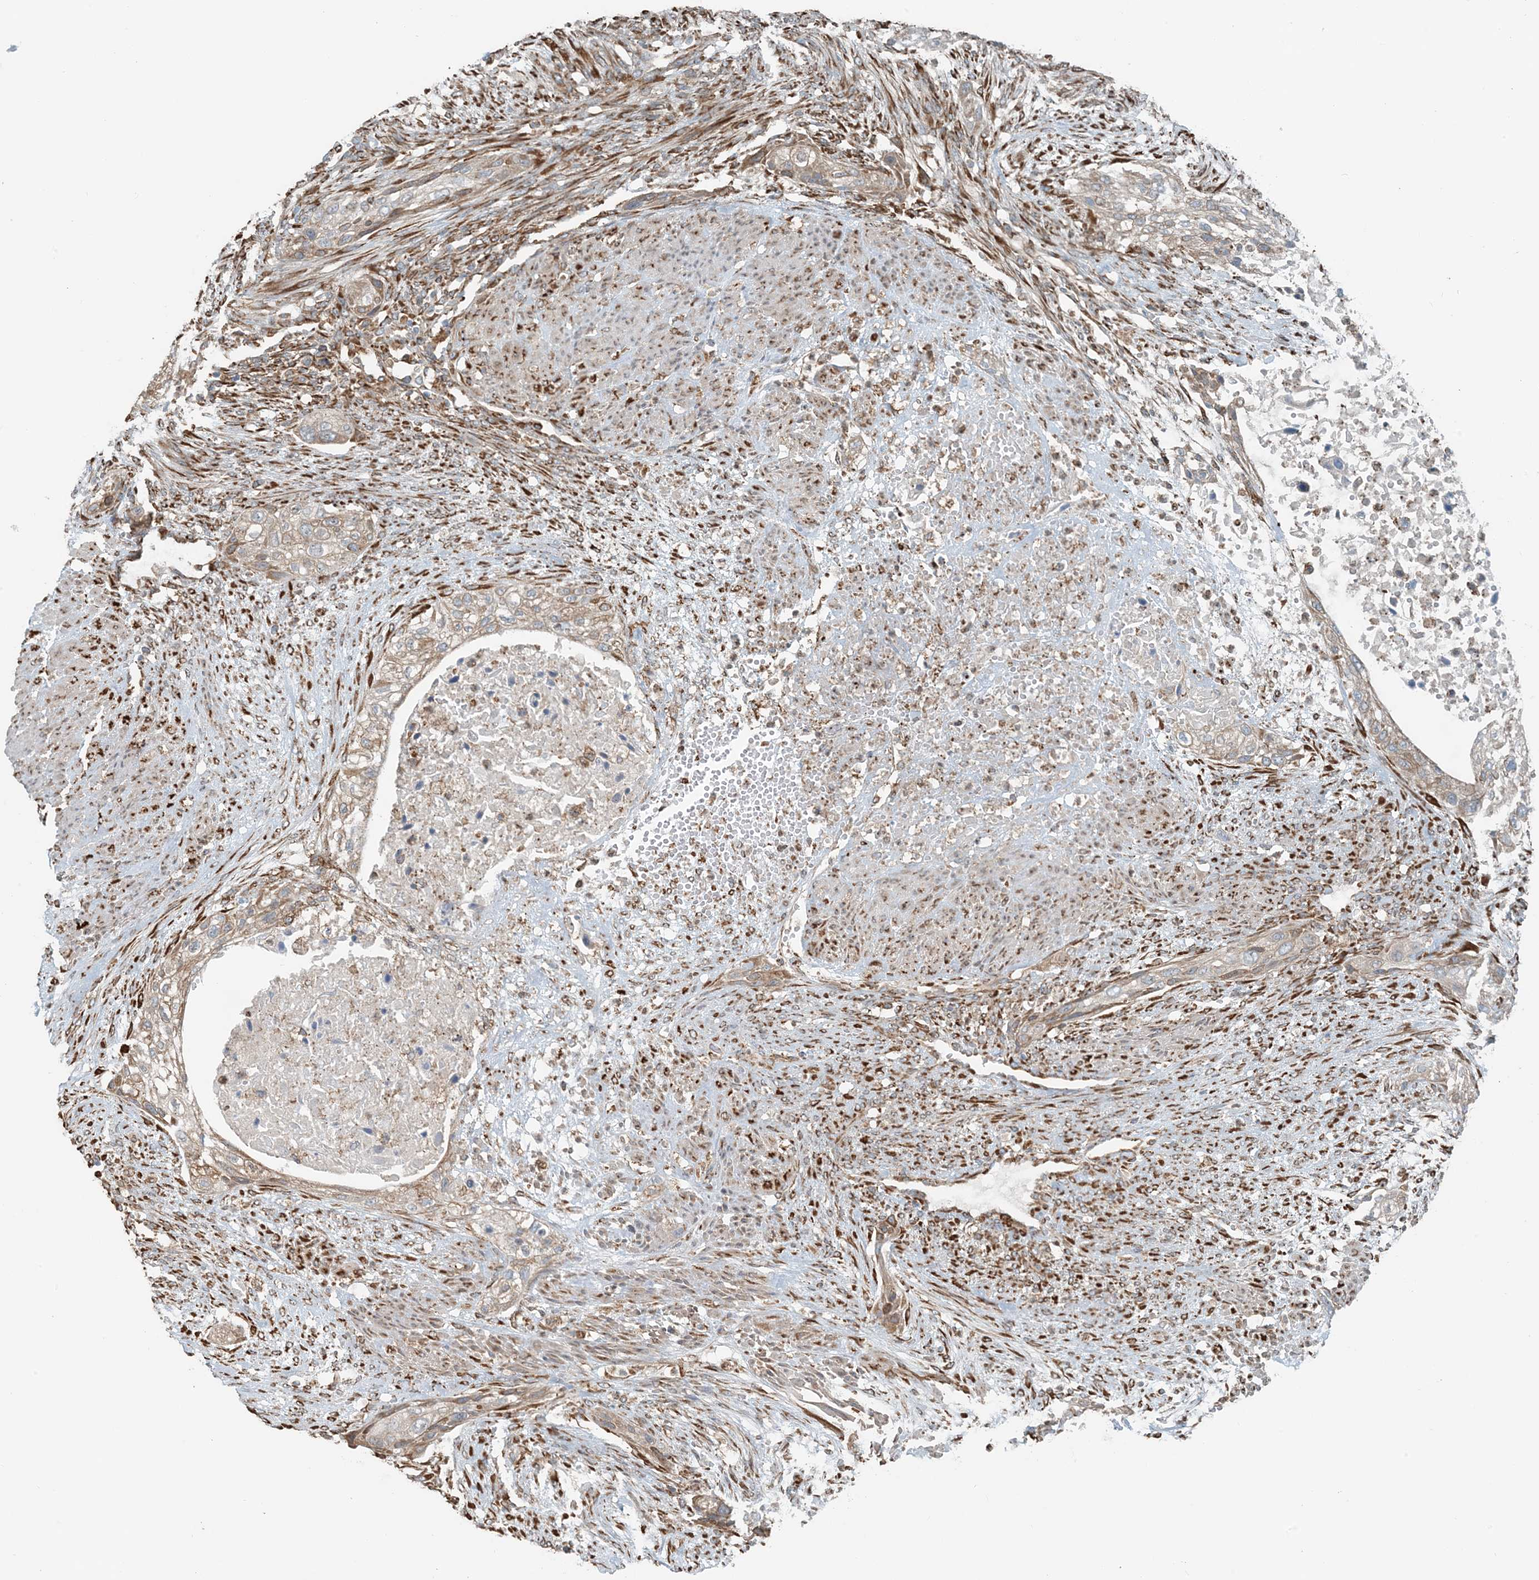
{"staining": {"intensity": "weak", "quantity": ">75%", "location": "cytoplasmic/membranous"}, "tissue": "urothelial cancer", "cell_type": "Tumor cells", "image_type": "cancer", "snomed": [{"axis": "morphology", "description": "Urothelial carcinoma, High grade"}, {"axis": "topography", "description": "Urinary bladder"}], "caption": "The histopathology image exhibits a brown stain indicating the presence of a protein in the cytoplasmic/membranous of tumor cells in urothelial carcinoma (high-grade).", "gene": "CERKL", "patient": {"sex": "male", "age": 35}}